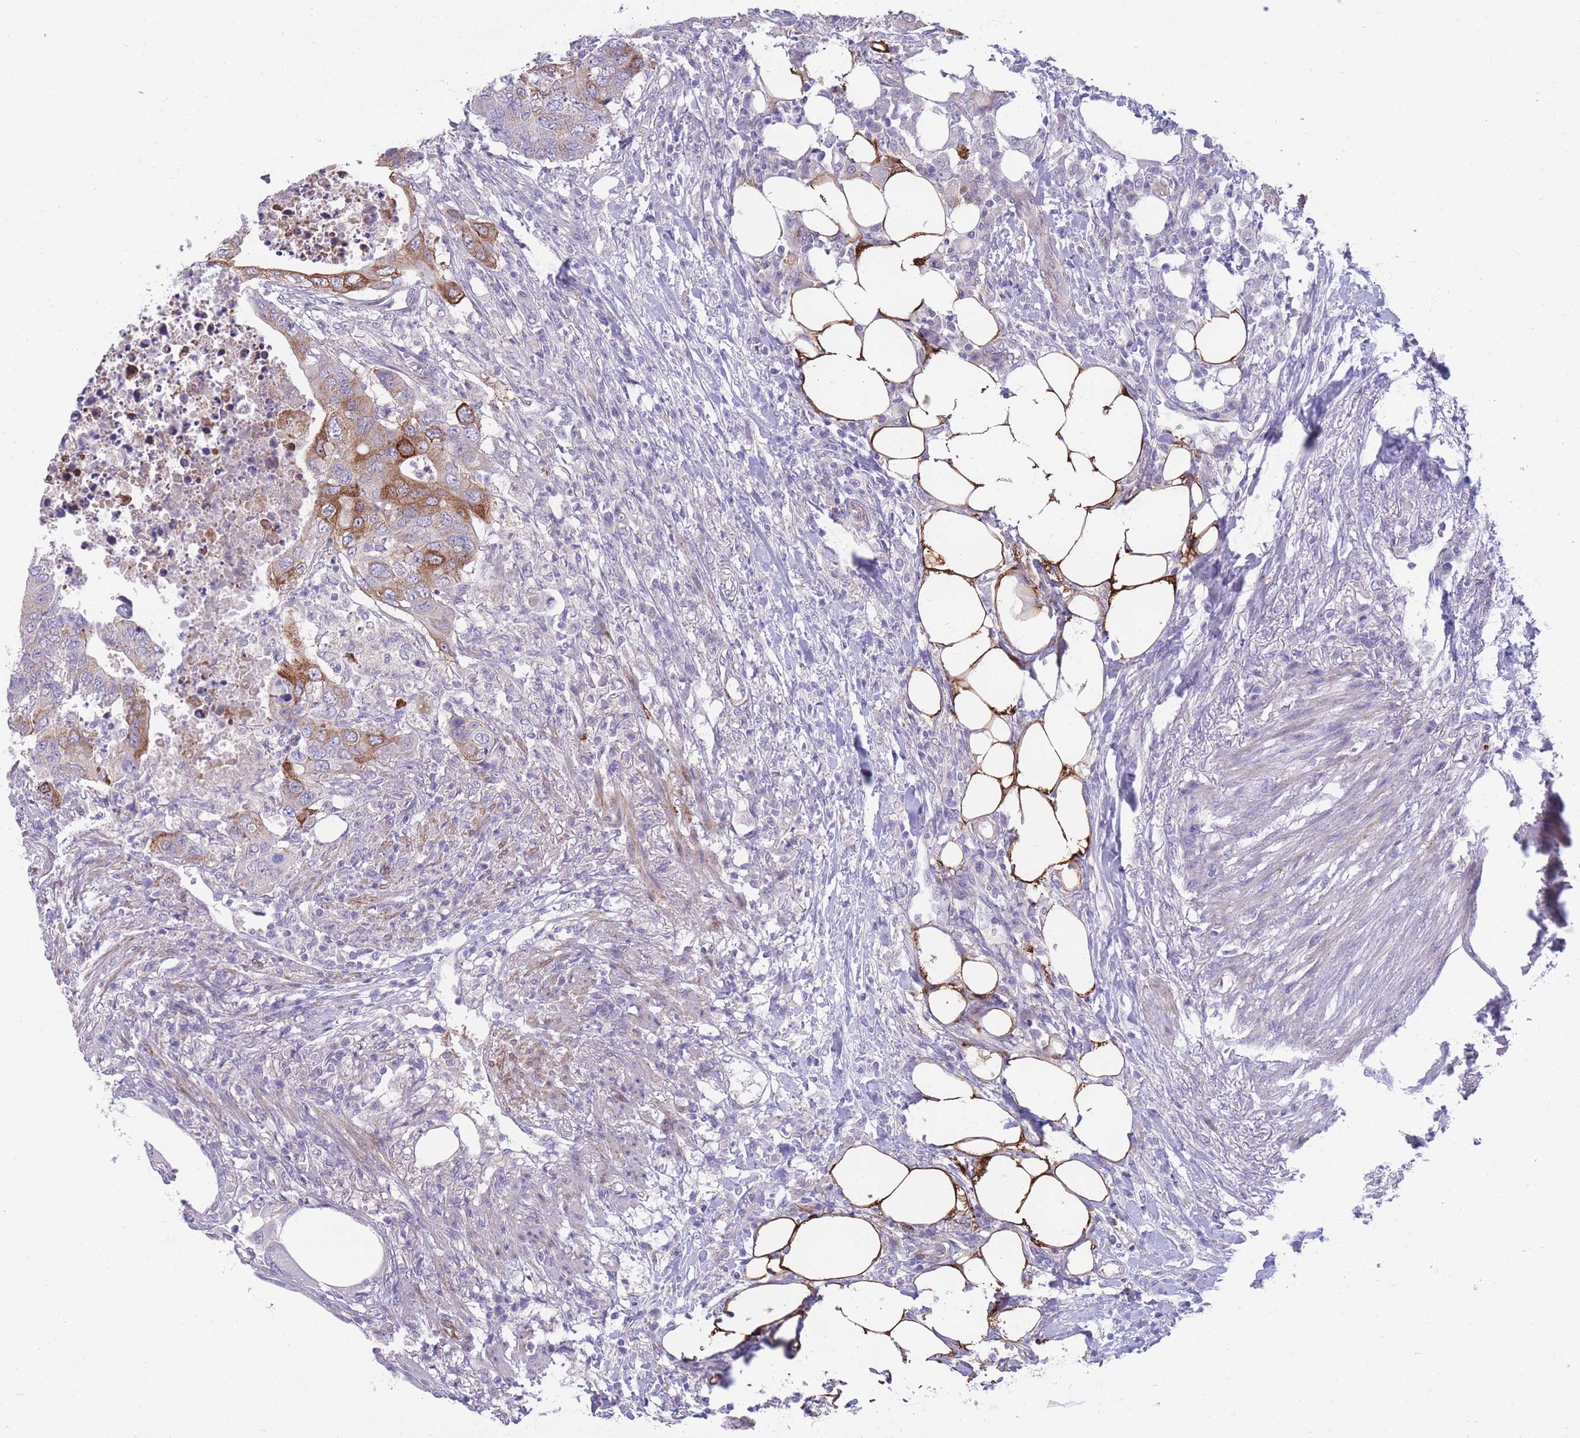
{"staining": {"intensity": "moderate", "quantity": "25%-75%", "location": "cytoplasmic/membranous"}, "tissue": "colorectal cancer", "cell_type": "Tumor cells", "image_type": "cancer", "snomed": [{"axis": "morphology", "description": "Adenocarcinoma, NOS"}, {"axis": "topography", "description": "Colon"}], "caption": "Protein analysis of adenocarcinoma (colorectal) tissue demonstrates moderate cytoplasmic/membranous staining in approximately 25%-75% of tumor cells. (DAB (3,3'-diaminobenzidine) = brown stain, brightfield microscopy at high magnification).", "gene": "RGS11", "patient": {"sex": "male", "age": 71}}